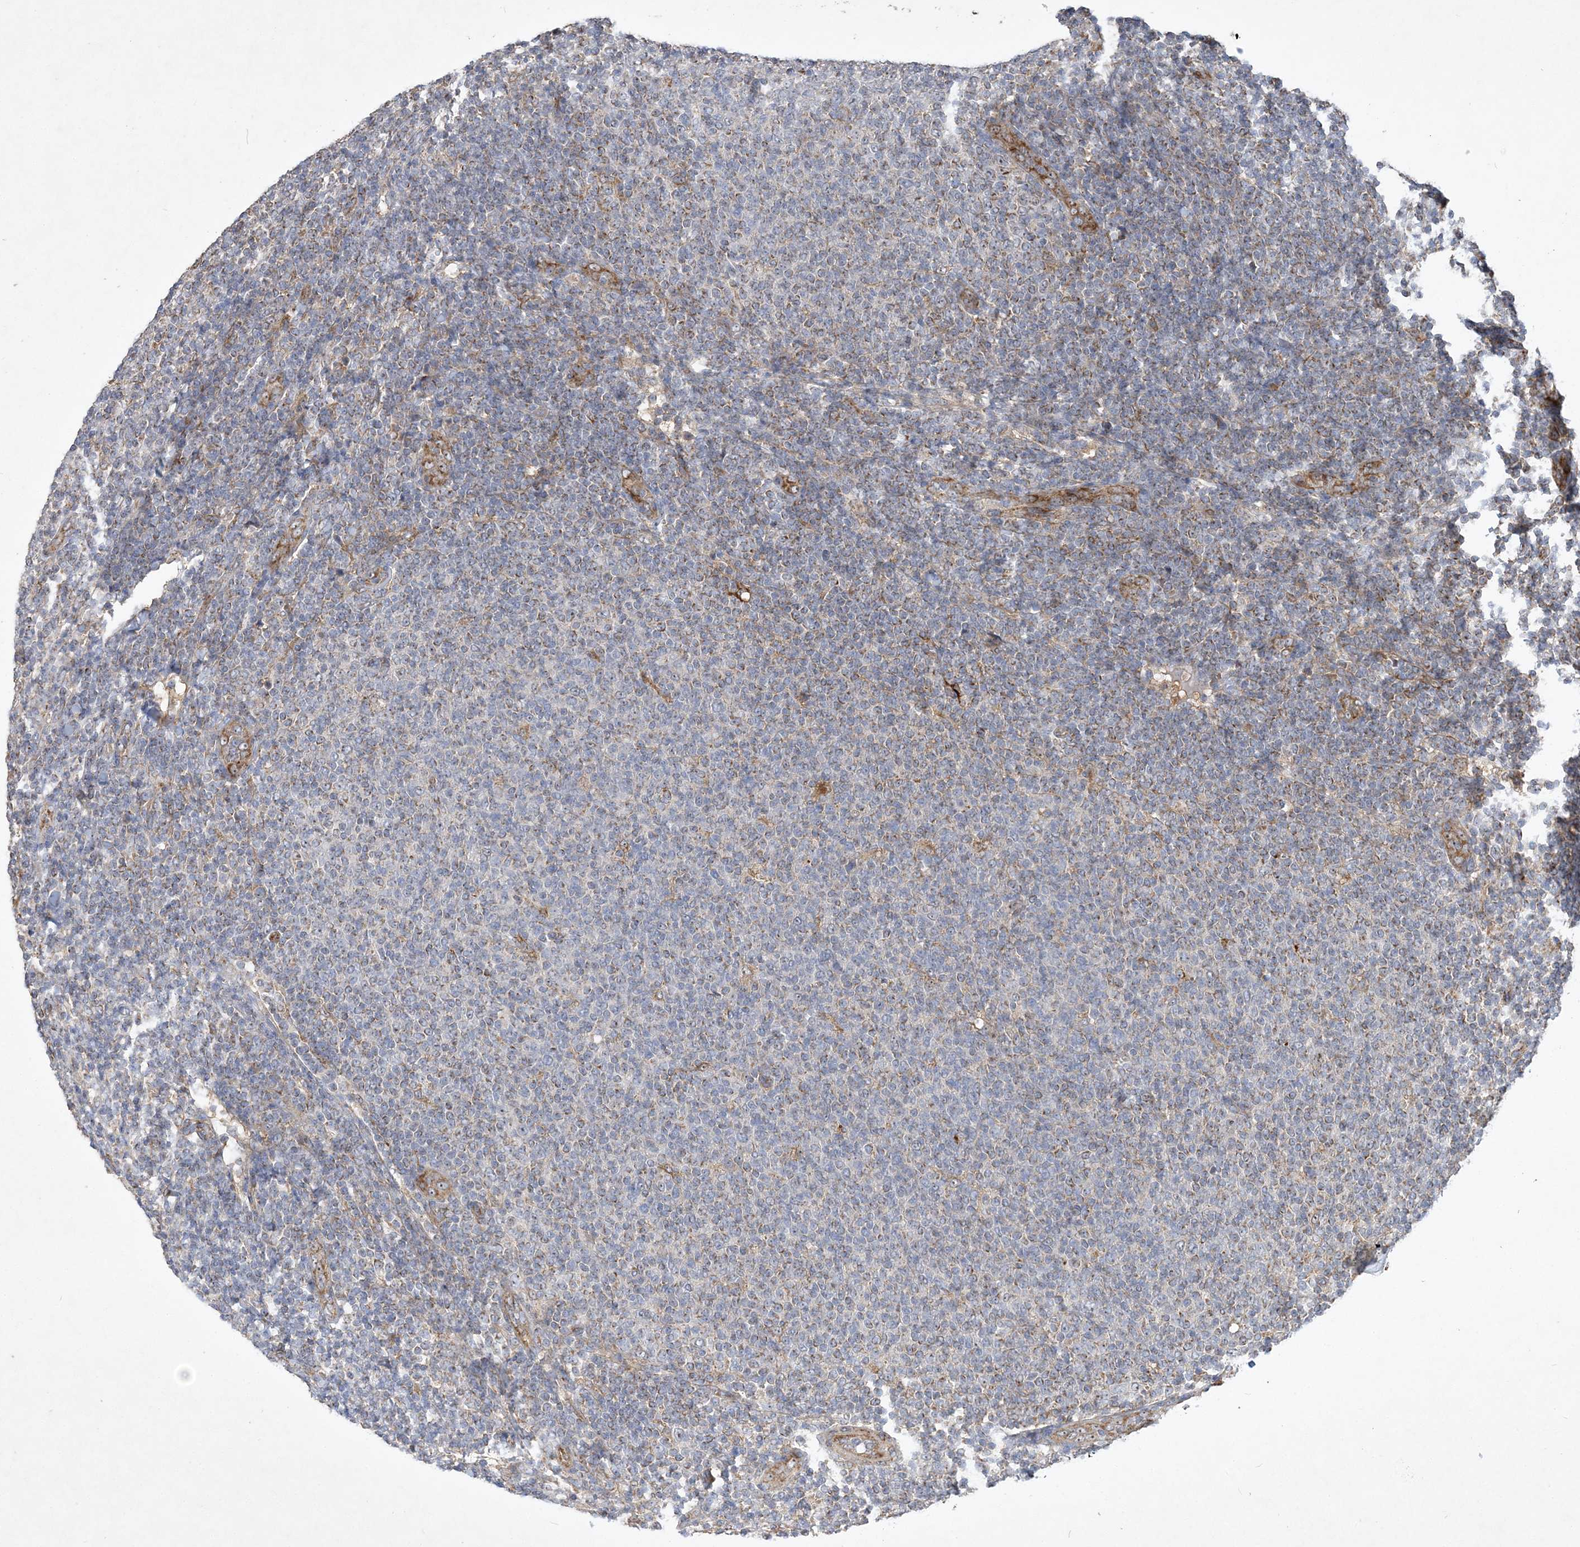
{"staining": {"intensity": "weak", "quantity": "25%-75%", "location": "cytoplasmic/membranous"}, "tissue": "lymphoma", "cell_type": "Tumor cells", "image_type": "cancer", "snomed": [{"axis": "morphology", "description": "Malignant lymphoma, non-Hodgkin's type, Low grade"}, {"axis": "topography", "description": "Lymph node"}], "caption": "Weak cytoplasmic/membranous positivity for a protein is seen in about 25%-75% of tumor cells of malignant lymphoma, non-Hodgkin's type (low-grade) using immunohistochemistry.", "gene": "FEZ2", "patient": {"sex": "male", "age": 66}}